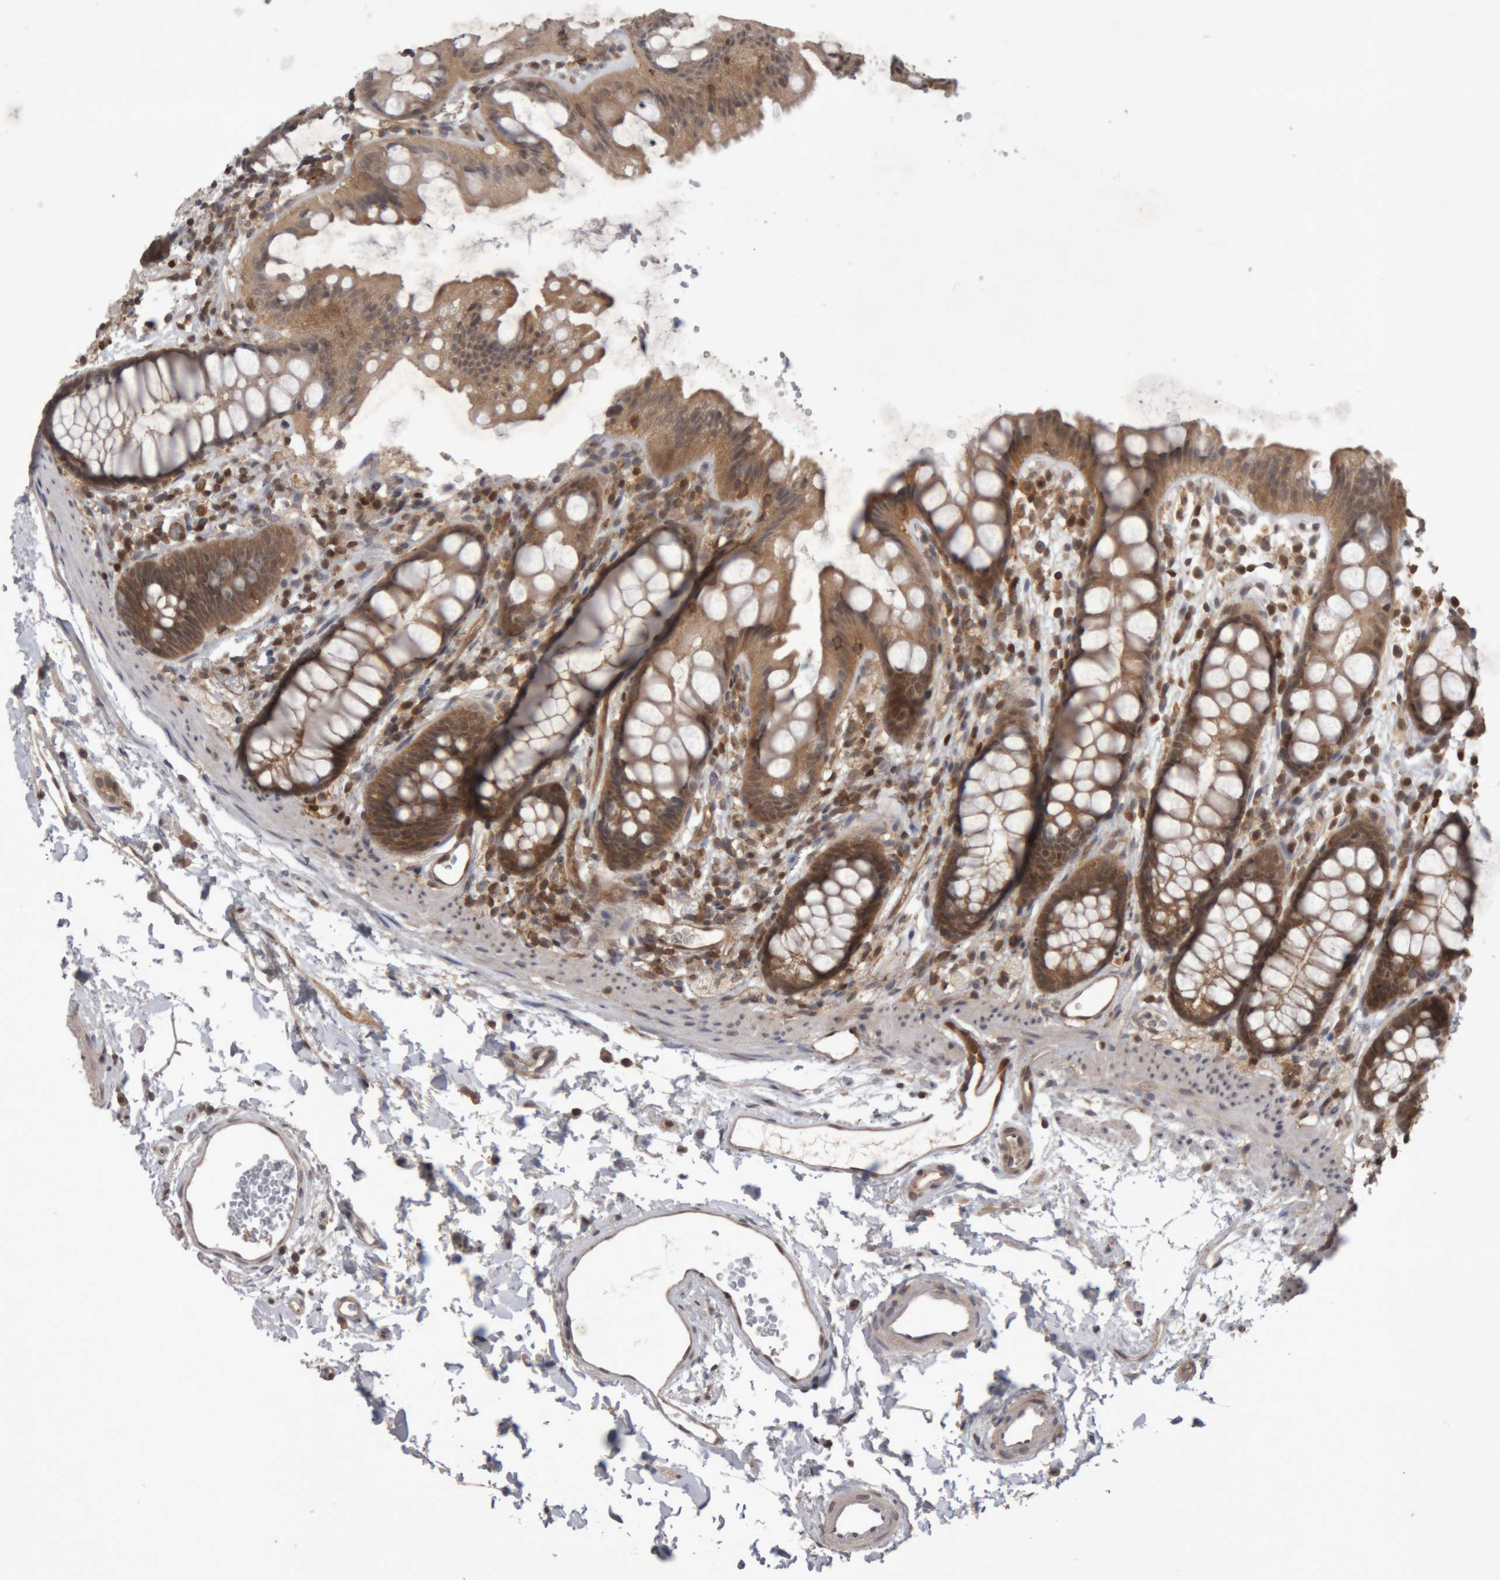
{"staining": {"intensity": "moderate", "quantity": ">75%", "location": "cytoplasmic/membranous"}, "tissue": "rectum", "cell_type": "Glandular cells", "image_type": "normal", "snomed": [{"axis": "morphology", "description": "Normal tissue, NOS"}, {"axis": "topography", "description": "Rectum"}], "caption": "A photomicrograph of human rectum stained for a protein reveals moderate cytoplasmic/membranous brown staining in glandular cells.", "gene": "NFATC2", "patient": {"sex": "female", "age": 65}}